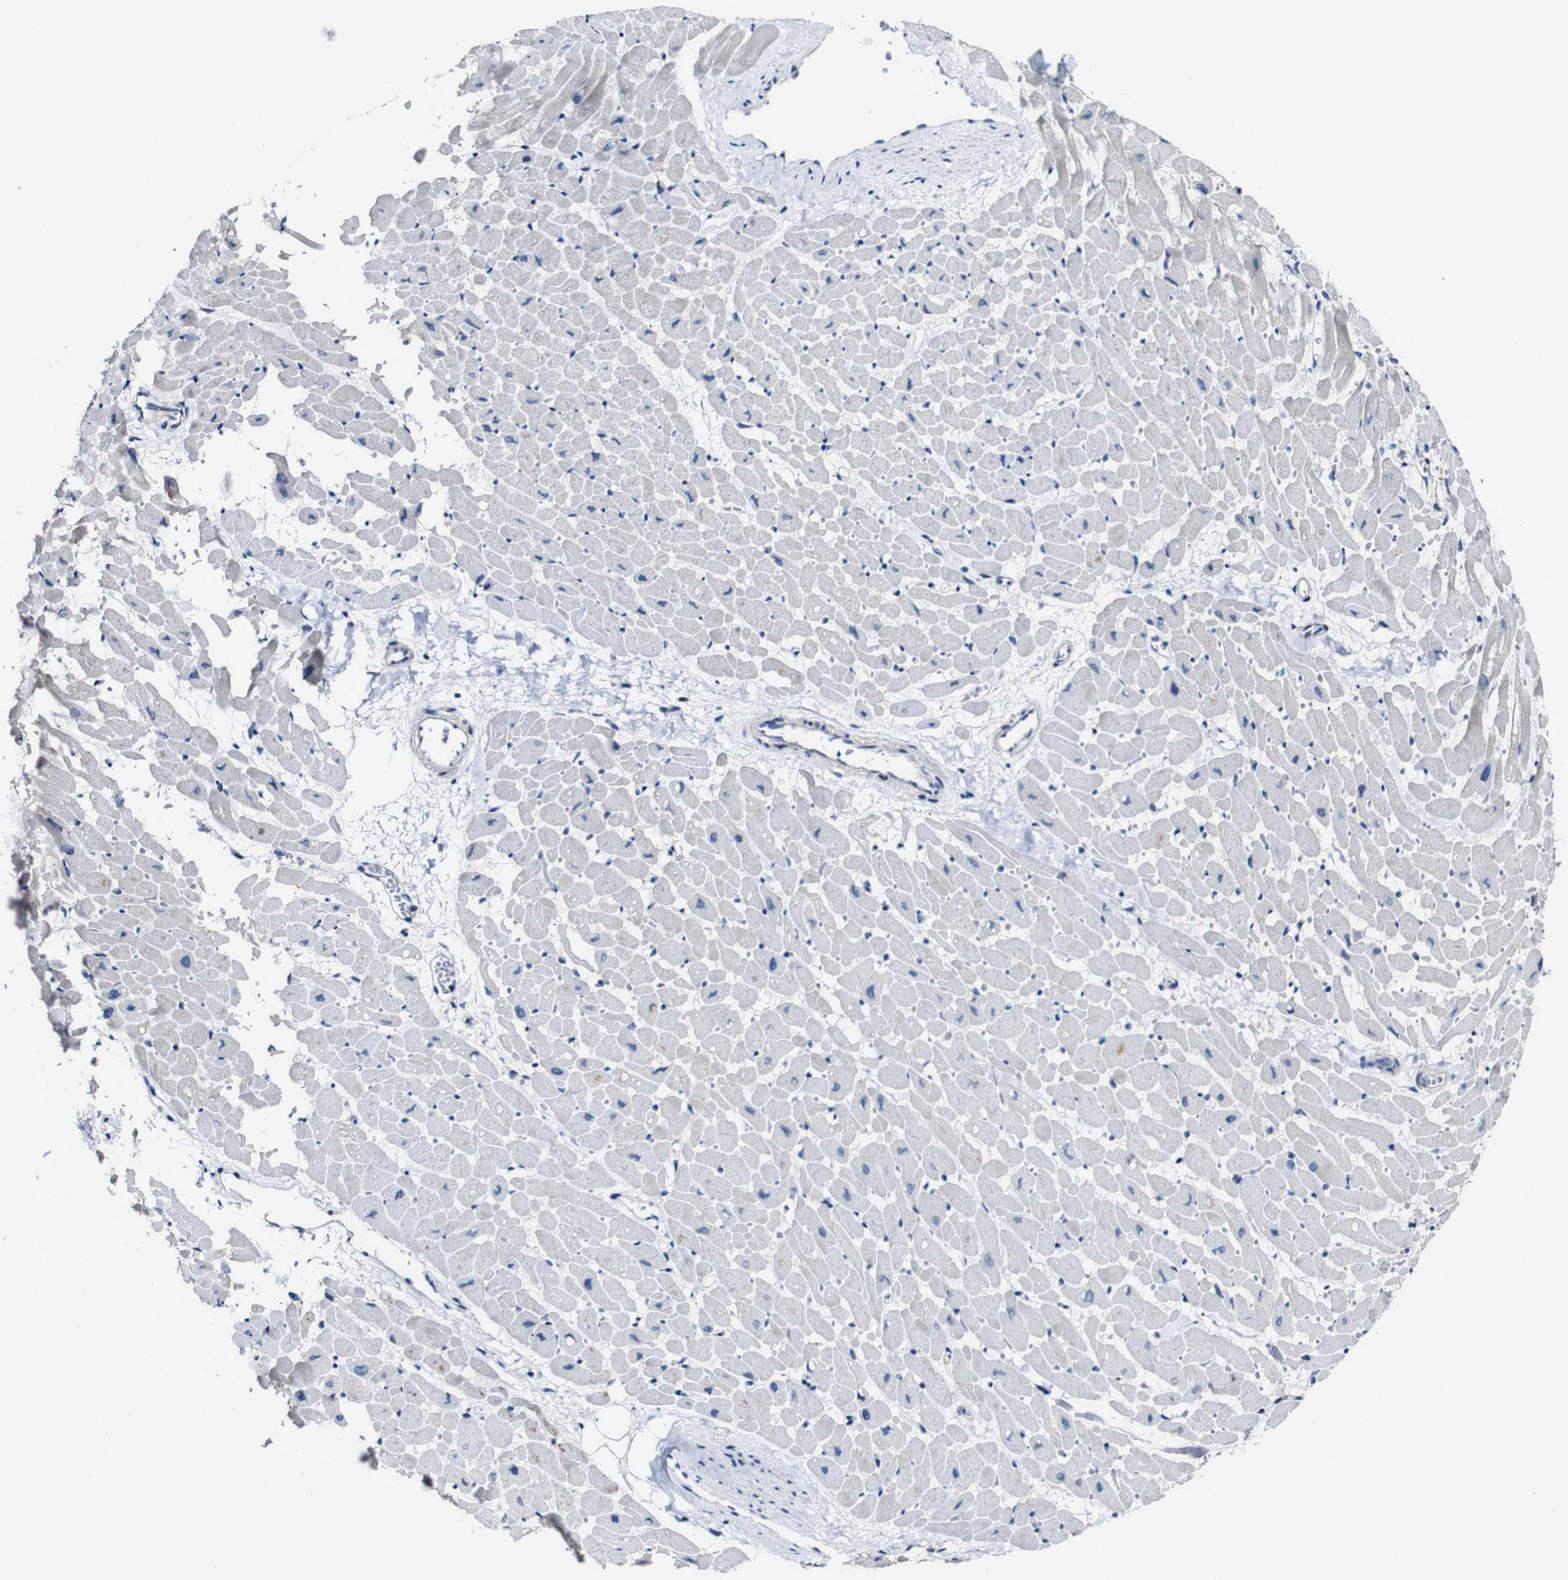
{"staining": {"intensity": "weak", "quantity": "<25%", "location": "cytoplasmic/membranous"}, "tissue": "heart muscle", "cell_type": "Cardiomyocytes", "image_type": "normal", "snomed": [{"axis": "morphology", "description": "Normal tissue, NOS"}, {"axis": "topography", "description": "Heart"}], "caption": "The IHC micrograph has no significant staining in cardiomyocytes of heart muscle. The staining is performed using DAB brown chromogen with nuclei counter-stained in using hematoxylin.", "gene": "GRAMD1A", "patient": {"sex": "male", "age": 45}}